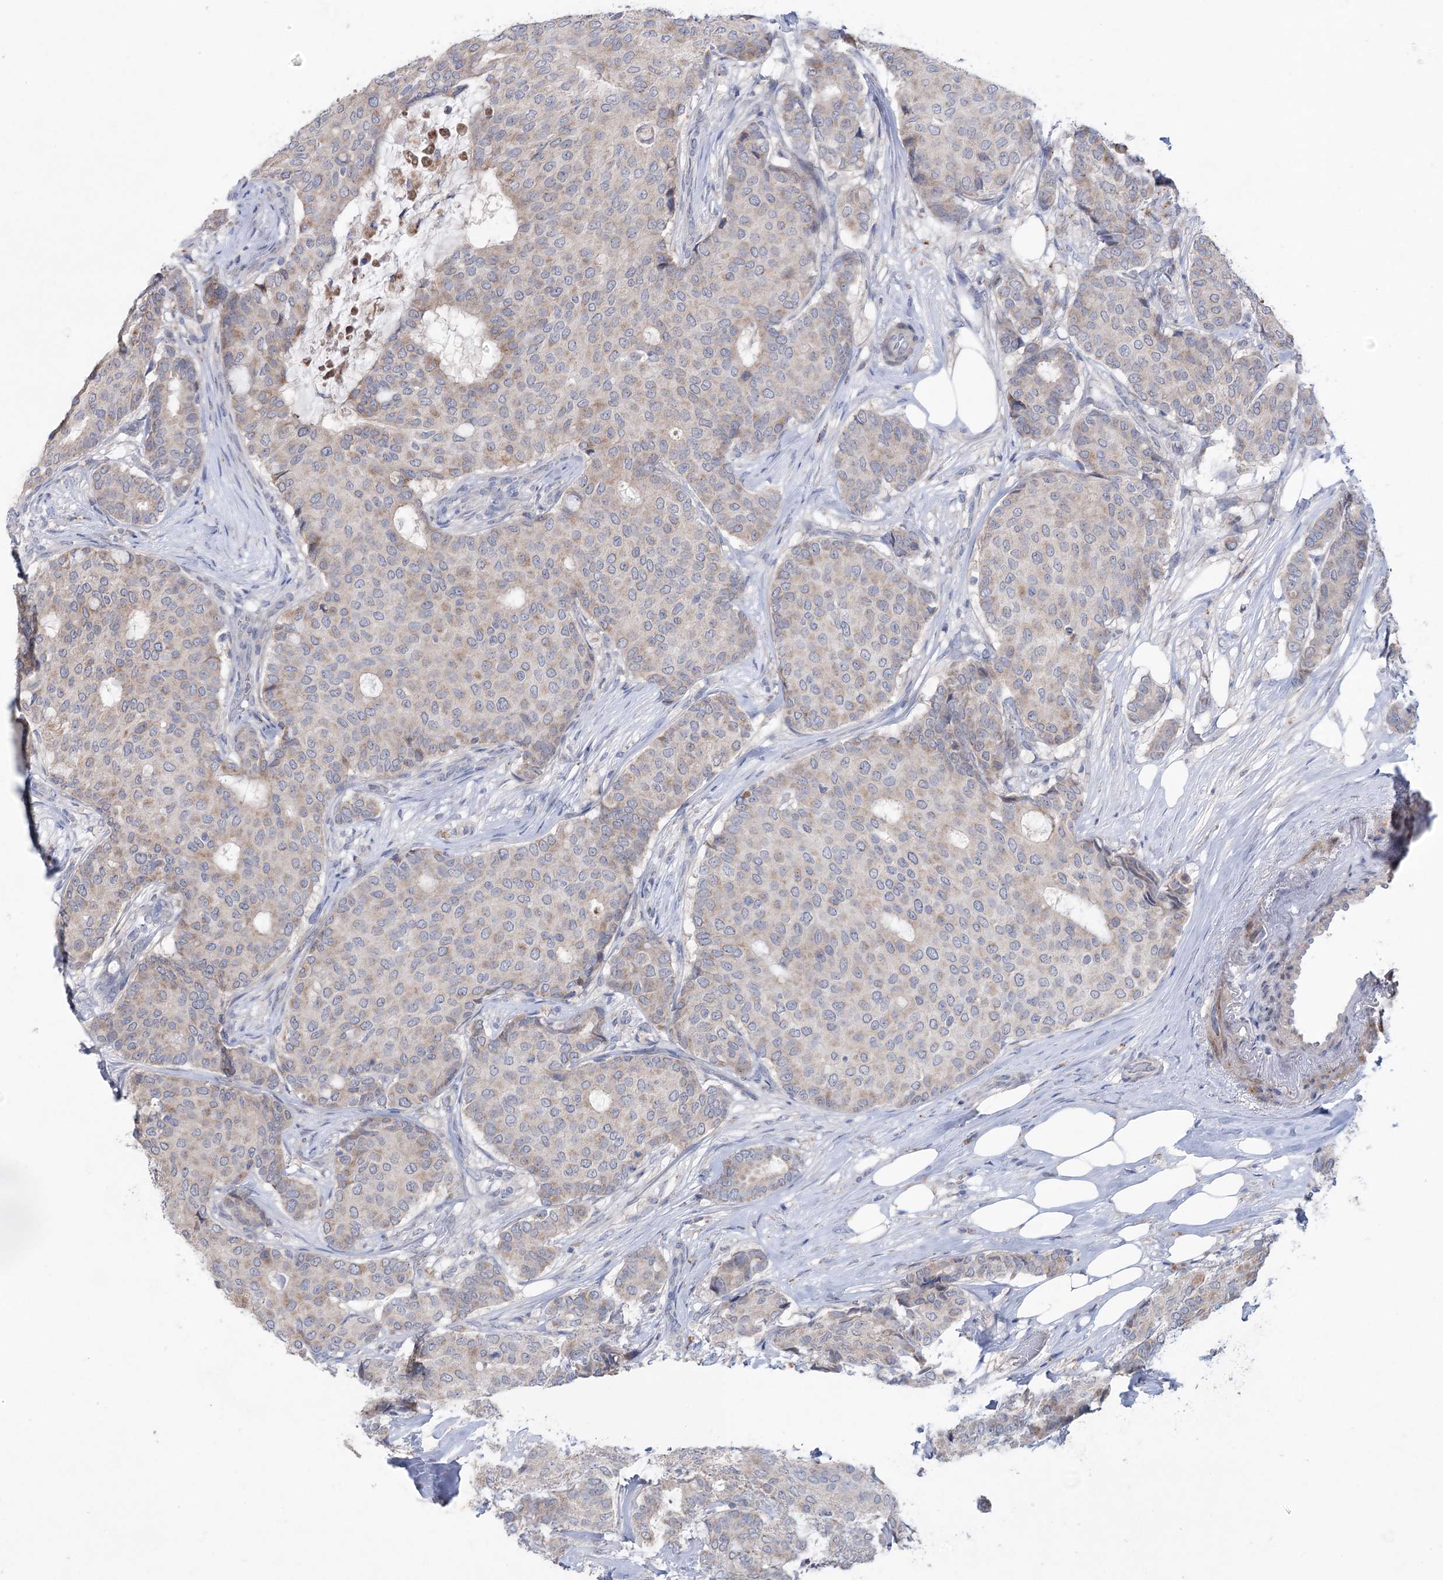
{"staining": {"intensity": "weak", "quantity": "<25%", "location": "cytoplasmic/membranous"}, "tissue": "breast cancer", "cell_type": "Tumor cells", "image_type": "cancer", "snomed": [{"axis": "morphology", "description": "Duct carcinoma"}, {"axis": "topography", "description": "Breast"}], "caption": "DAB immunohistochemical staining of breast infiltrating ductal carcinoma reveals no significant positivity in tumor cells.", "gene": "MTCH2", "patient": {"sex": "female", "age": 75}}